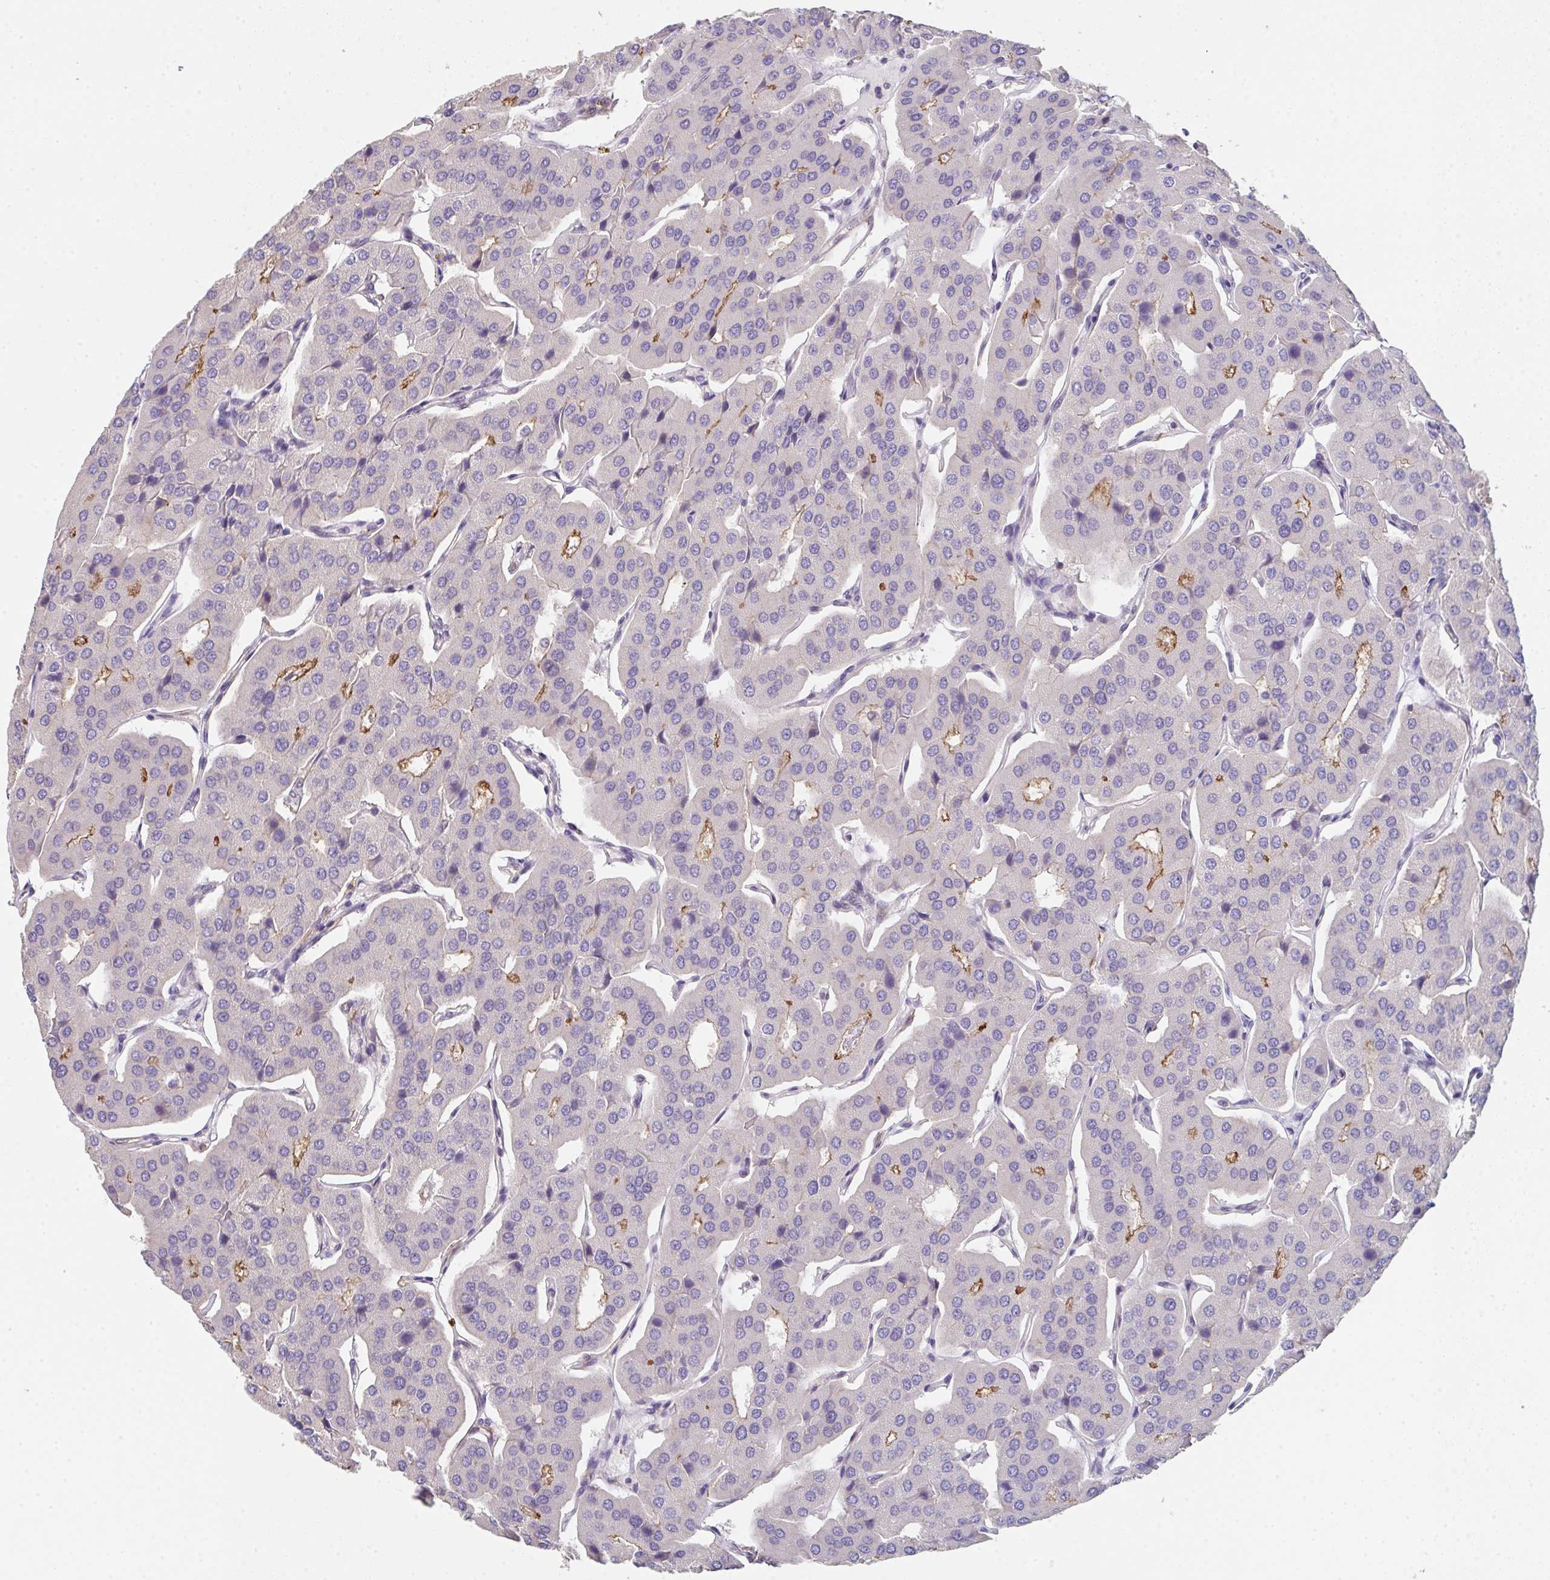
{"staining": {"intensity": "moderate", "quantity": "<25%", "location": "cytoplasmic/membranous"}, "tissue": "parathyroid gland", "cell_type": "Glandular cells", "image_type": "normal", "snomed": [{"axis": "morphology", "description": "Normal tissue, NOS"}, {"axis": "morphology", "description": "Adenoma, NOS"}, {"axis": "topography", "description": "Parathyroid gland"}], "caption": "Immunohistochemical staining of benign parathyroid gland demonstrates moderate cytoplasmic/membranous protein positivity in approximately <25% of glandular cells. The staining is performed using DAB brown chromogen to label protein expression. The nuclei are counter-stained blue using hematoxylin.", "gene": "DBN1", "patient": {"sex": "female", "age": 86}}